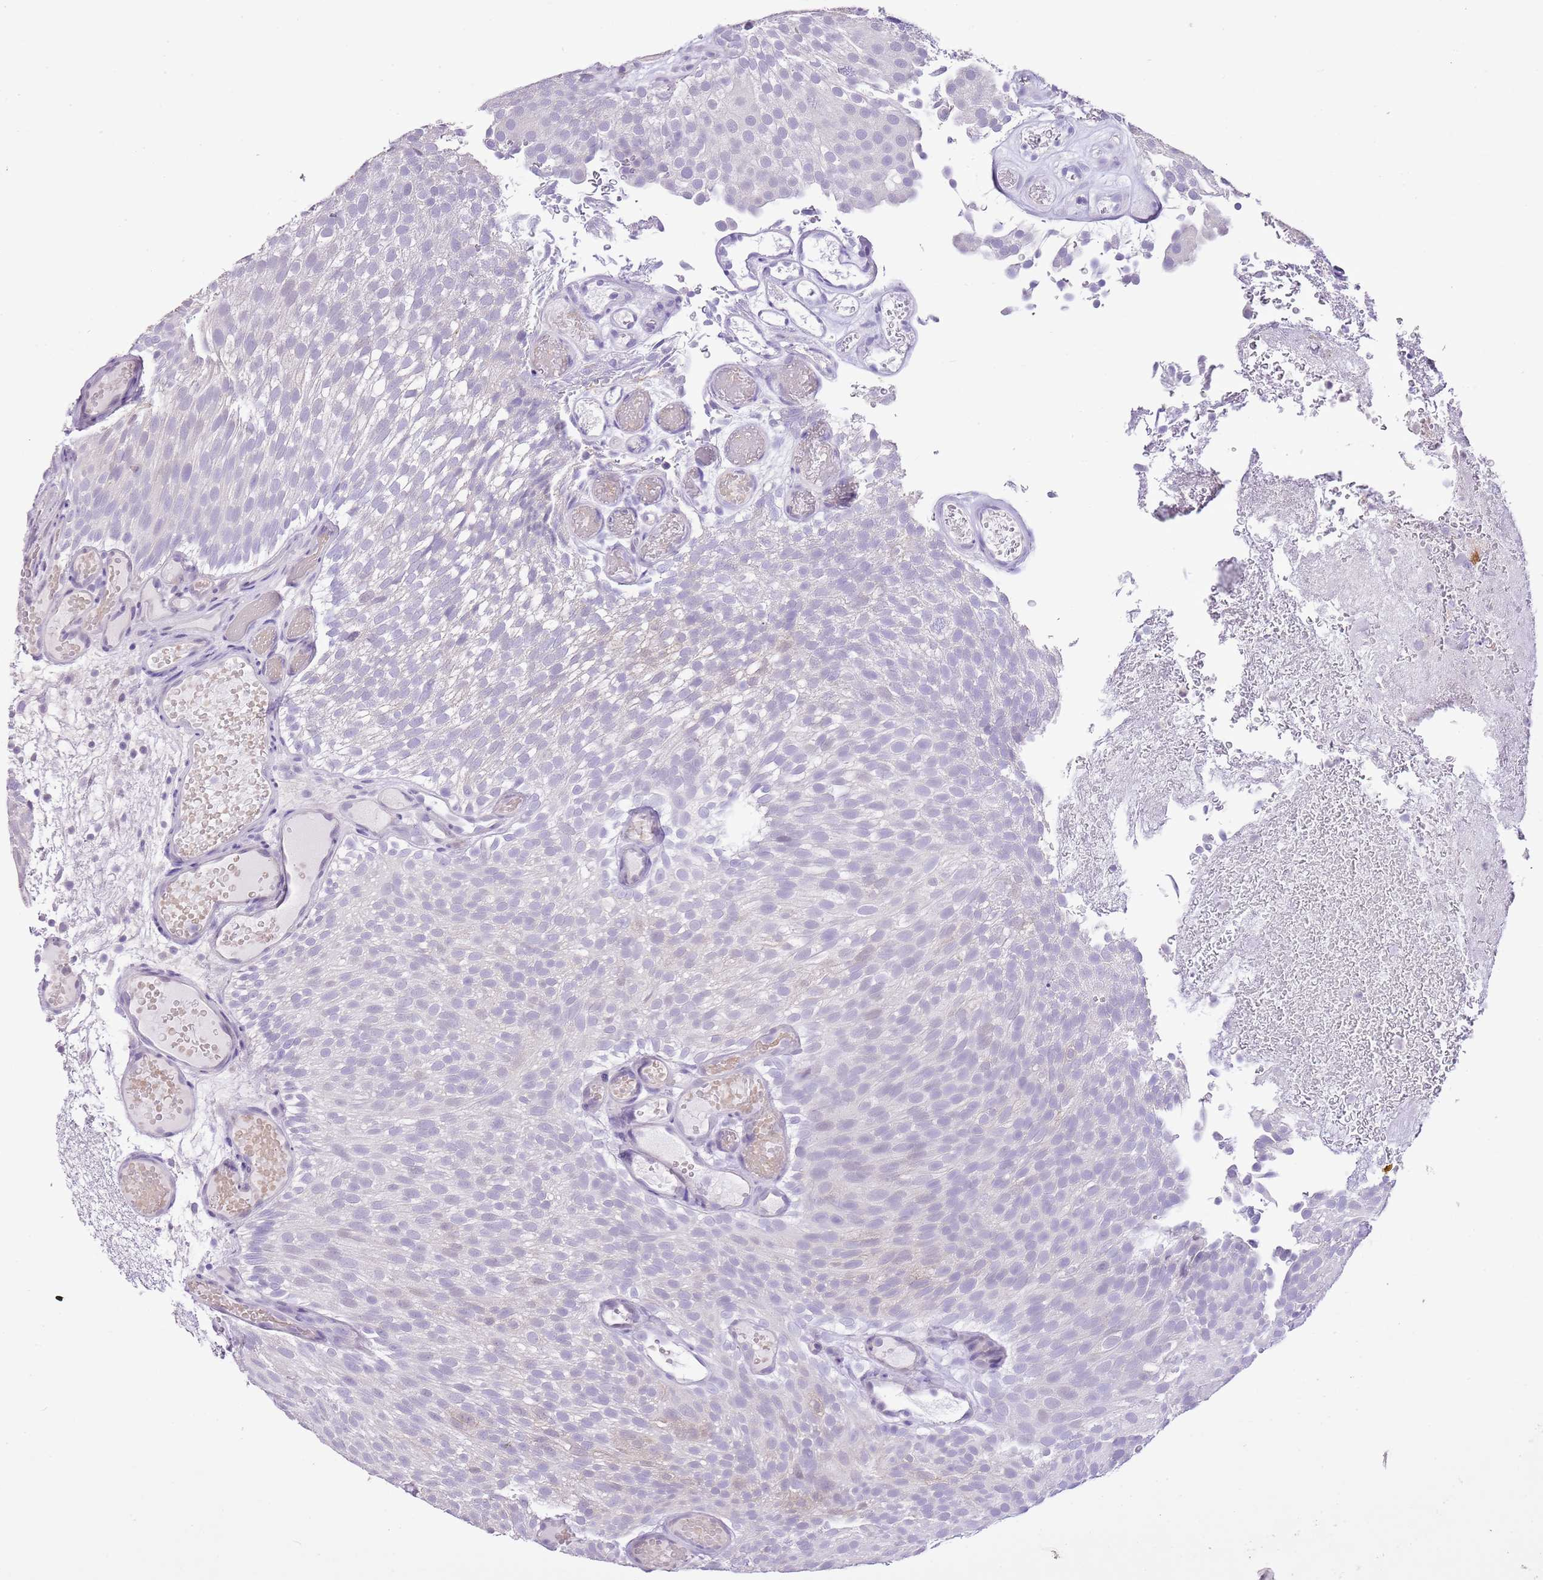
{"staining": {"intensity": "negative", "quantity": "none", "location": "none"}, "tissue": "urothelial cancer", "cell_type": "Tumor cells", "image_type": "cancer", "snomed": [{"axis": "morphology", "description": "Urothelial carcinoma, Low grade"}, {"axis": "topography", "description": "Urinary bladder"}], "caption": "The image displays no staining of tumor cells in urothelial cancer.", "gene": "XPO7", "patient": {"sex": "male", "age": 78}}